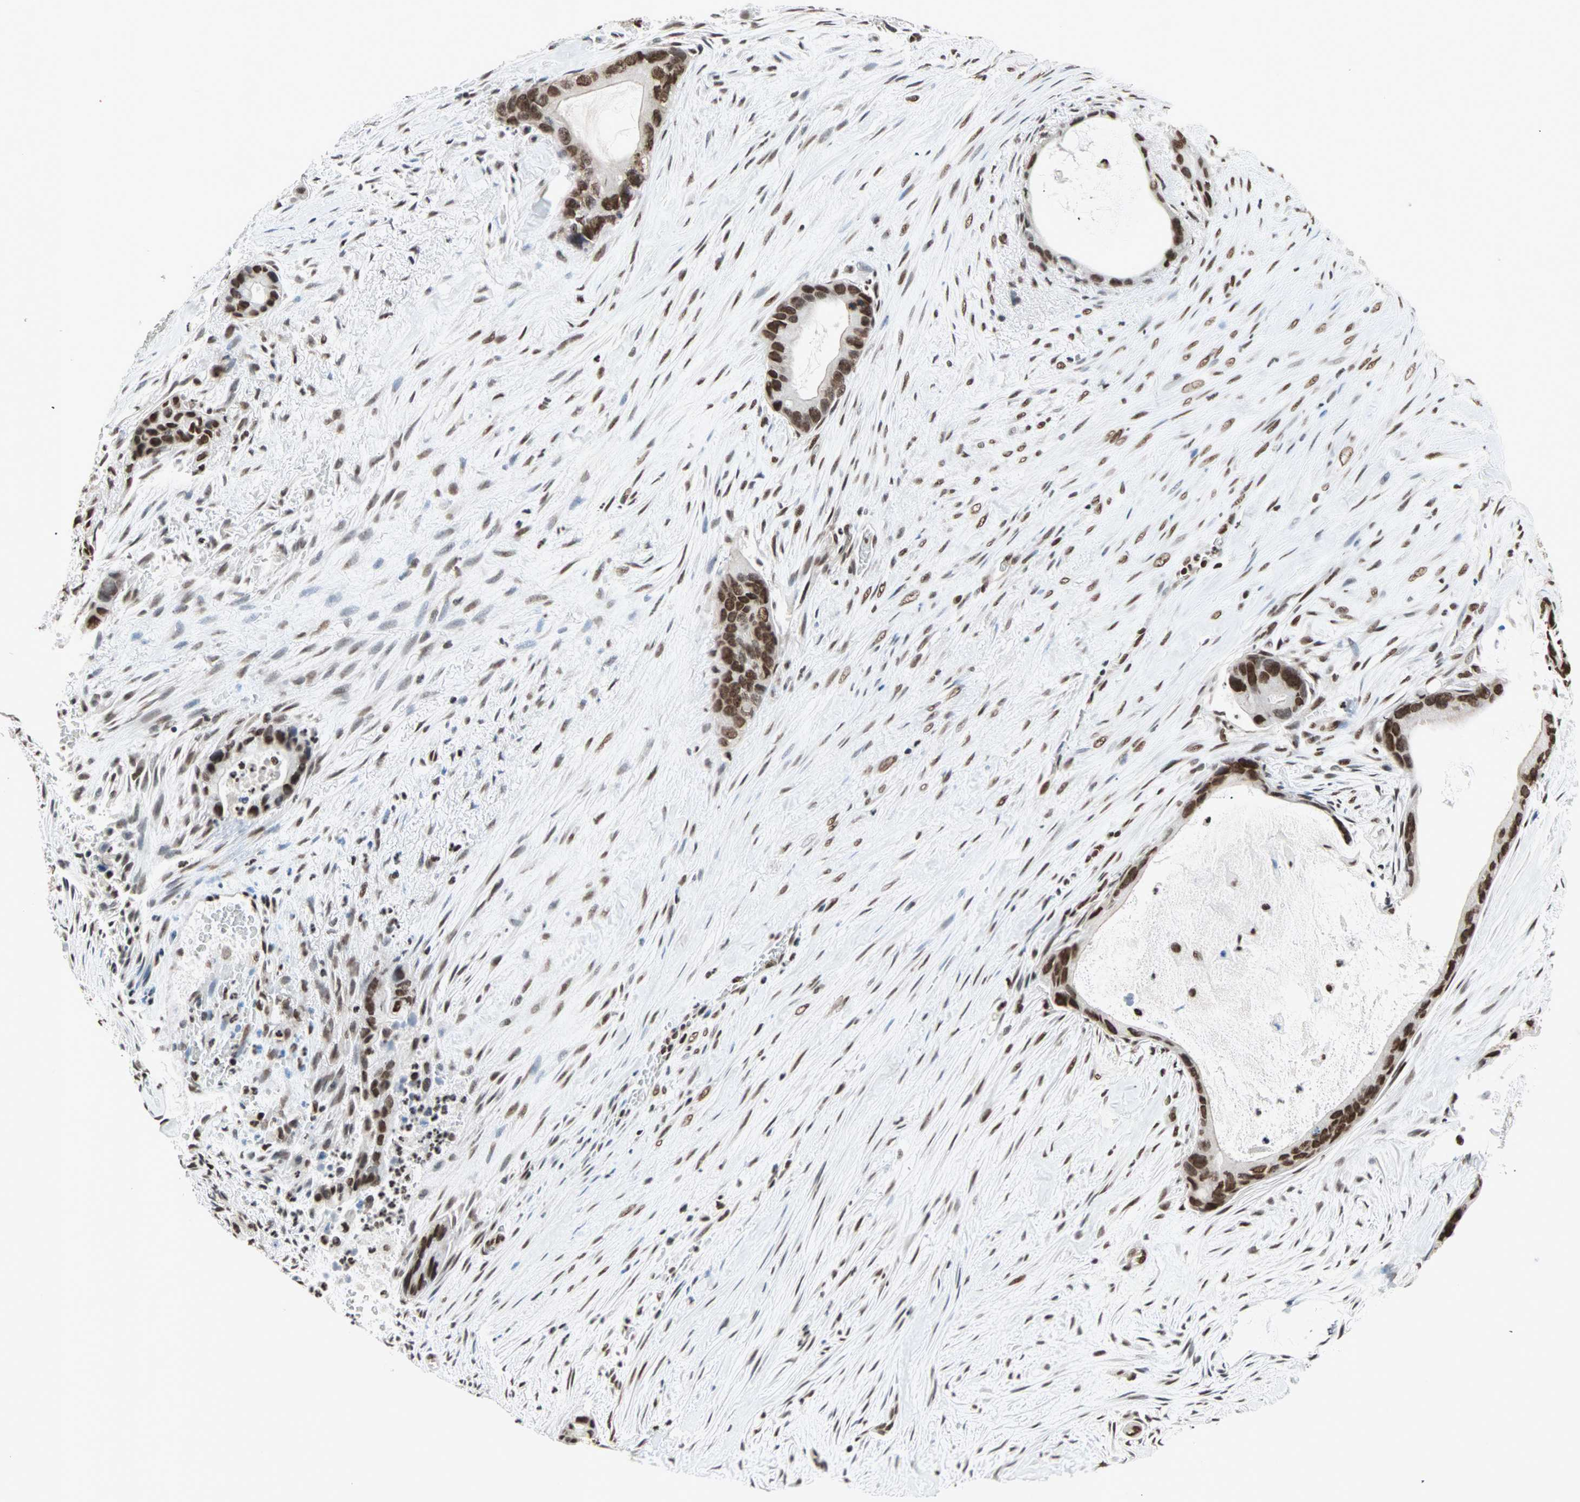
{"staining": {"intensity": "strong", "quantity": ">75%", "location": "nuclear"}, "tissue": "liver cancer", "cell_type": "Tumor cells", "image_type": "cancer", "snomed": [{"axis": "morphology", "description": "Cholangiocarcinoma"}, {"axis": "topography", "description": "Liver"}], "caption": "High-magnification brightfield microscopy of liver cancer (cholangiocarcinoma) stained with DAB (3,3'-diaminobenzidine) (brown) and counterstained with hematoxylin (blue). tumor cells exhibit strong nuclear expression is present in about>75% of cells.", "gene": "DAZAP1", "patient": {"sex": "female", "age": 55}}